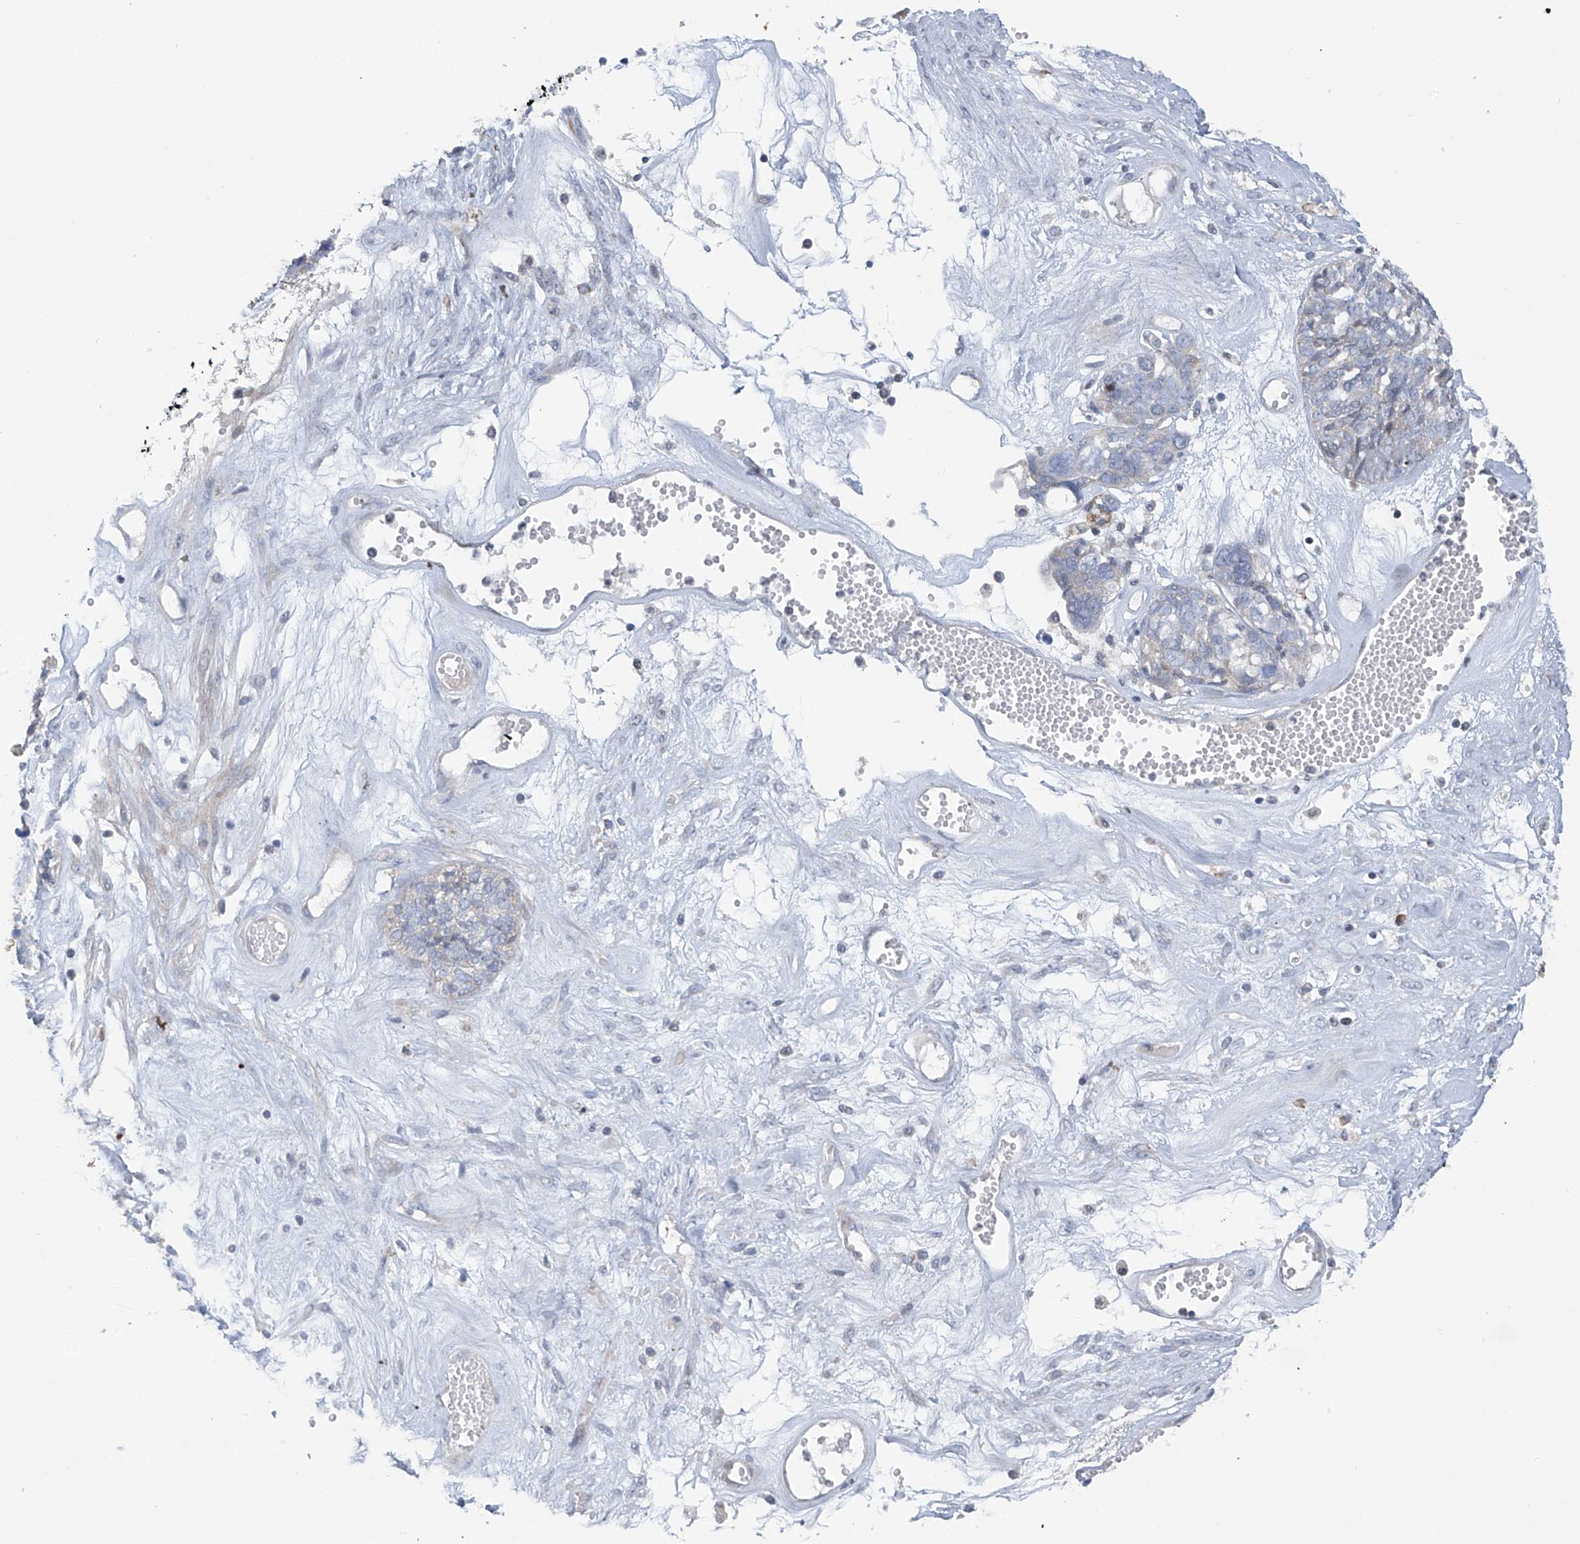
{"staining": {"intensity": "negative", "quantity": "none", "location": "none"}, "tissue": "ovarian cancer", "cell_type": "Tumor cells", "image_type": "cancer", "snomed": [{"axis": "morphology", "description": "Cystadenocarcinoma, serous, NOS"}, {"axis": "topography", "description": "Ovary"}], "caption": "A photomicrograph of ovarian cancer (serous cystadenocarcinoma) stained for a protein shows no brown staining in tumor cells. (Stains: DAB (3,3'-diaminobenzidine) IHC with hematoxylin counter stain, Microscopy: brightfield microscopy at high magnification).", "gene": "SLCO4A1", "patient": {"sex": "female", "age": 79}}